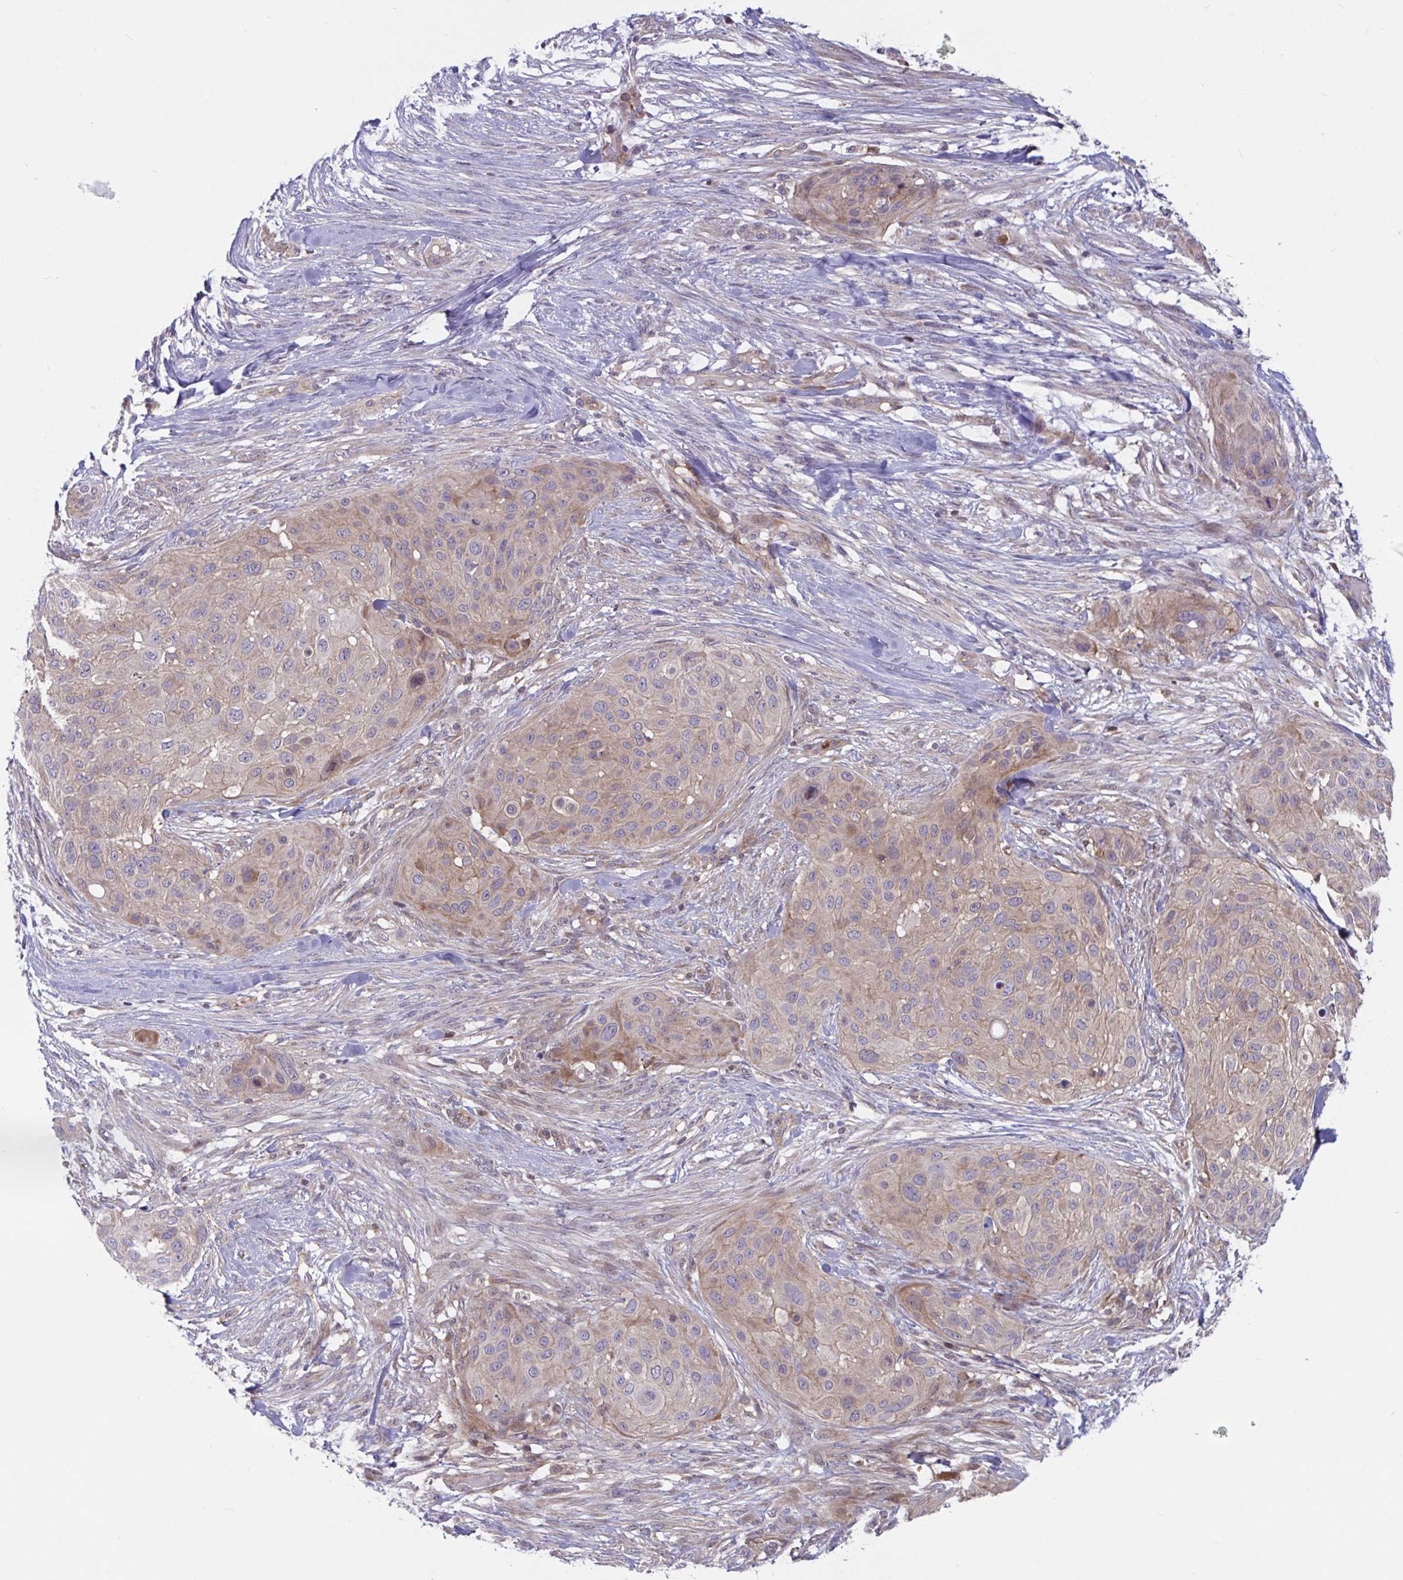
{"staining": {"intensity": "moderate", "quantity": "<25%", "location": "cytoplasmic/membranous"}, "tissue": "skin cancer", "cell_type": "Tumor cells", "image_type": "cancer", "snomed": [{"axis": "morphology", "description": "Squamous cell carcinoma, NOS"}, {"axis": "topography", "description": "Skin"}], "caption": "IHC of human skin cancer (squamous cell carcinoma) reveals low levels of moderate cytoplasmic/membranous expression in approximately <25% of tumor cells.", "gene": "LMNTD2", "patient": {"sex": "female", "age": 87}}